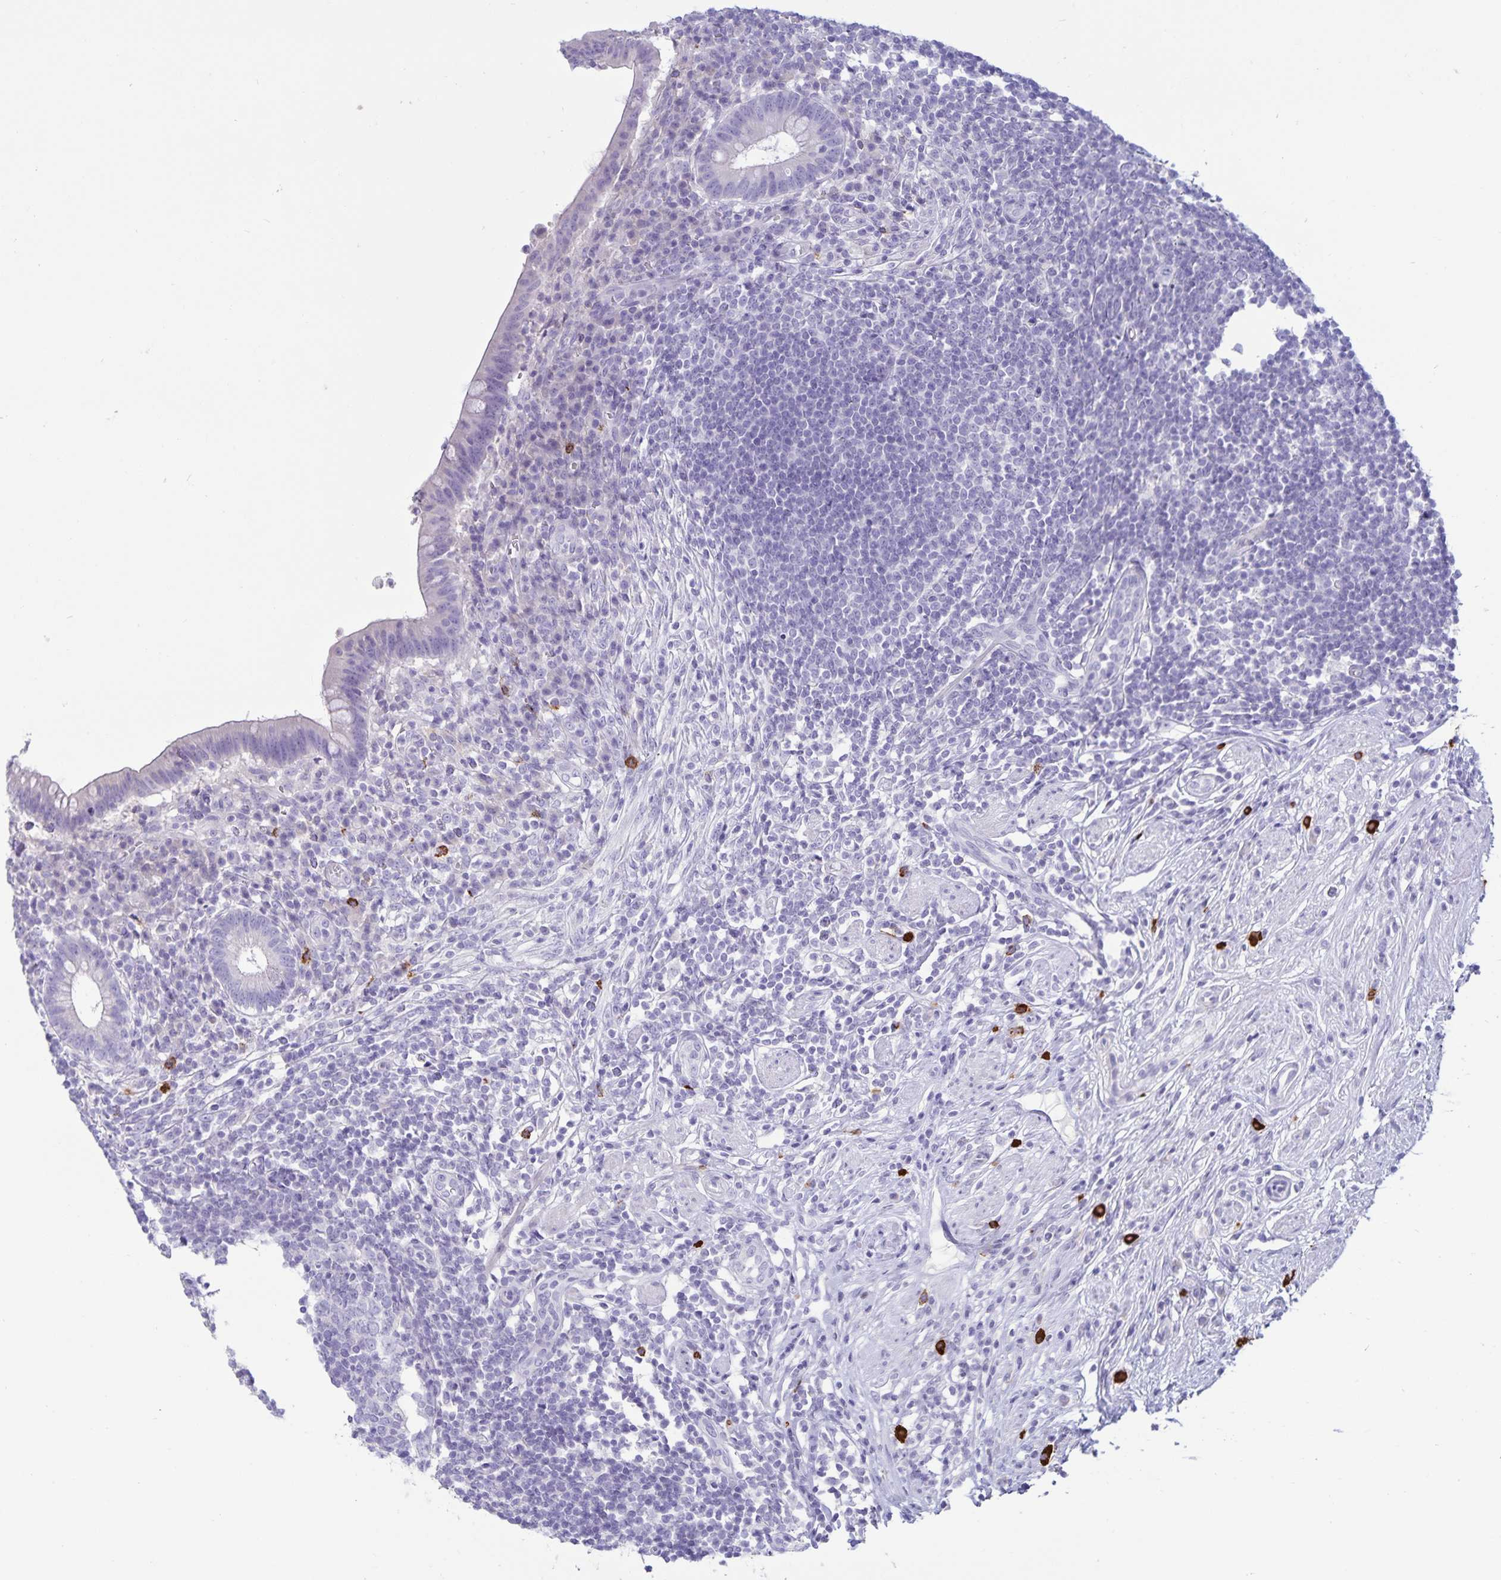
{"staining": {"intensity": "negative", "quantity": "none", "location": "none"}, "tissue": "appendix", "cell_type": "Glandular cells", "image_type": "normal", "snomed": [{"axis": "morphology", "description": "Normal tissue, NOS"}, {"axis": "topography", "description": "Appendix"}], "caption": "Immunohistochemistry (IHC) of normal appendix demonstrates no staining in glandular cells. (Brightfield microscopy of DAB (3,3'-diaminobenzidine) immunohistochemistry (IHC) at high magnification).", "gene": "IBTK", "patient": {"sex": "female", "age": 56}}